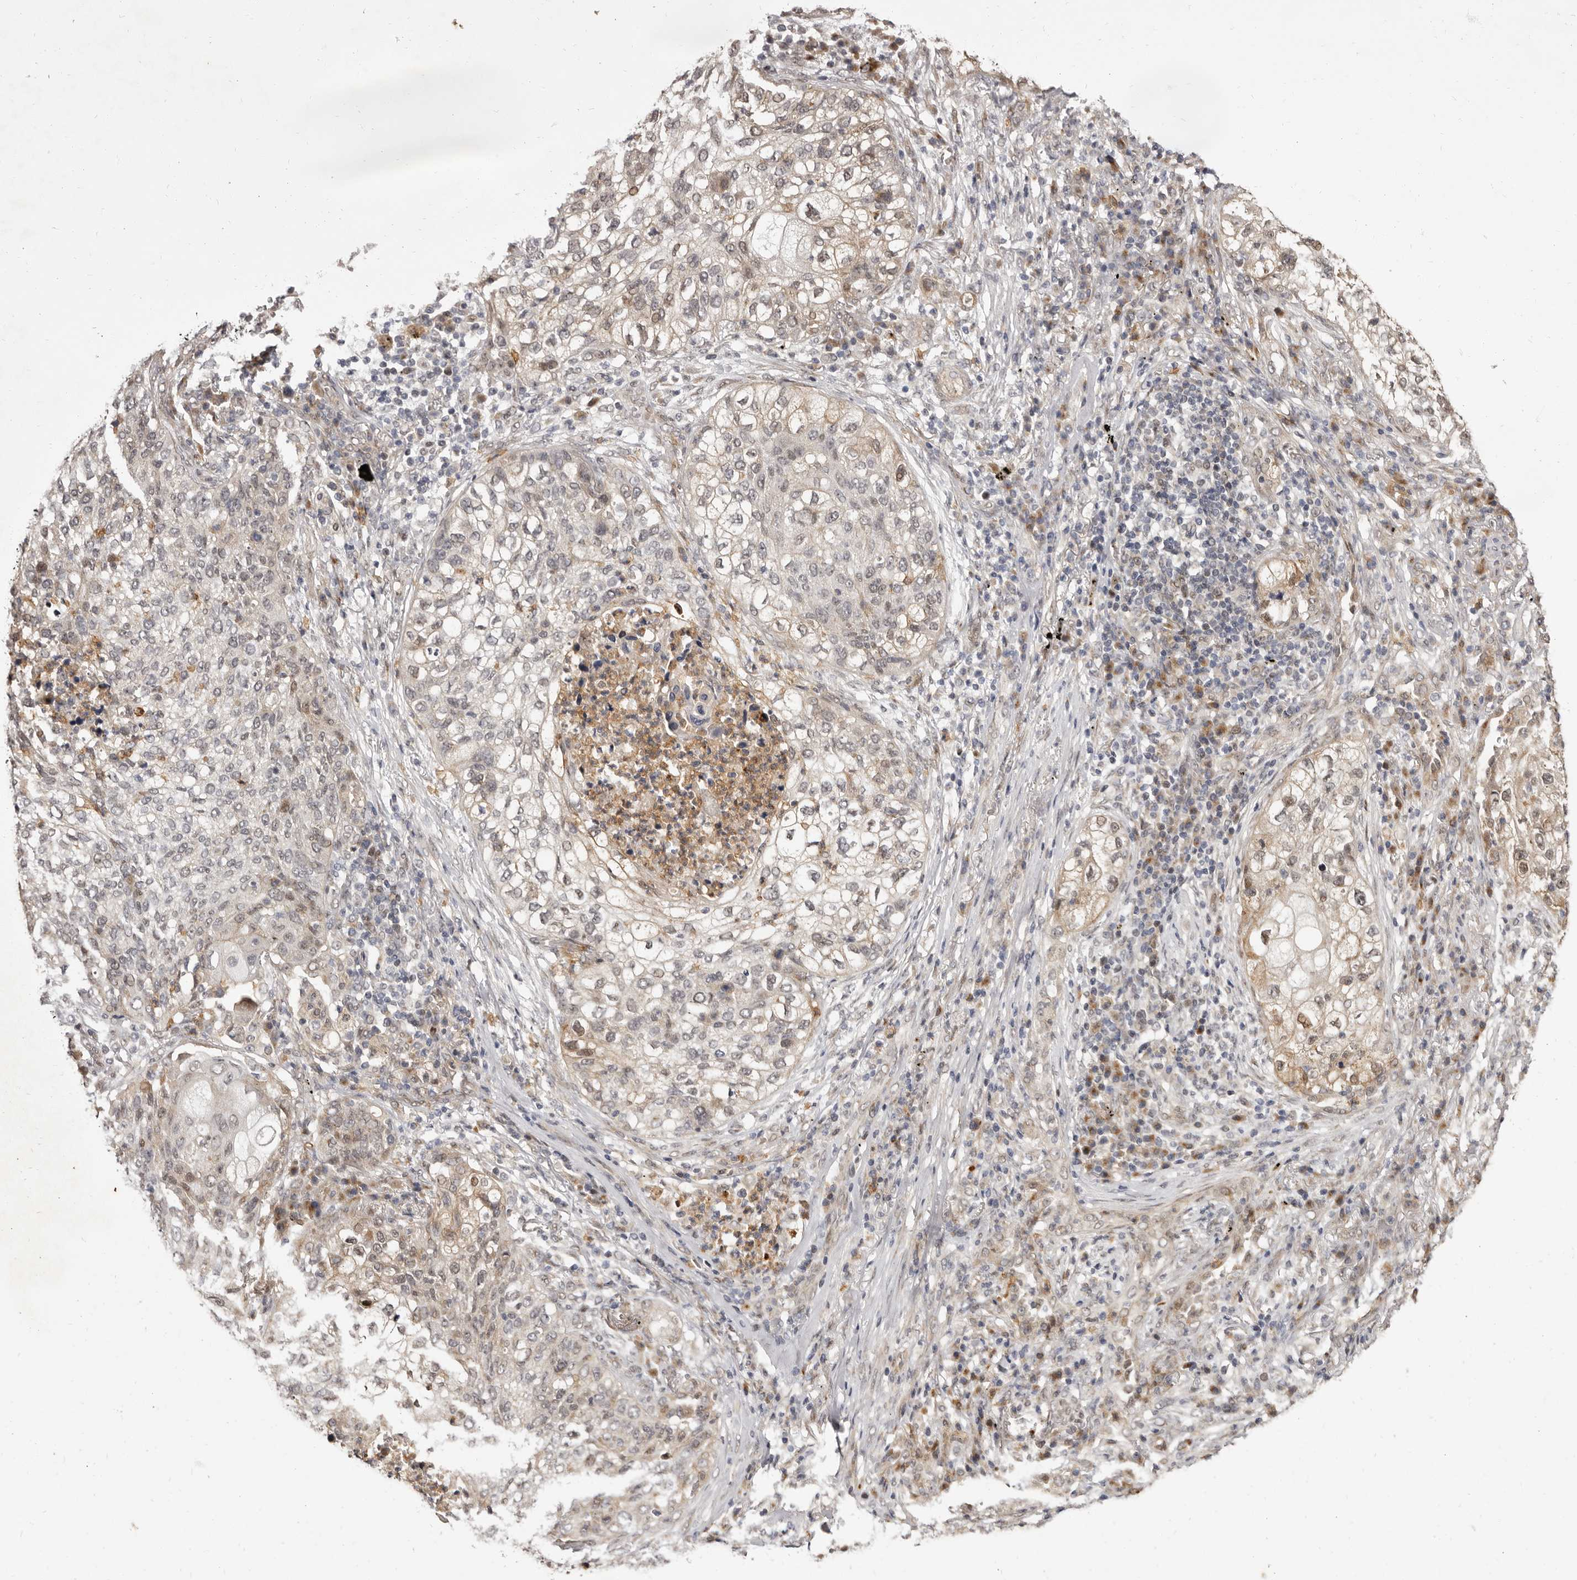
{"staining": {"intensity": "moderate", "quantity": "<25%", "location": "cytoplasmic/membranous,nuclear"}, "tissue": "lung cancer", "cell_type": "Tumor cells", "image_type": "cancer", "snomed": [{"axis": "morphology", "description": "Squamous cell carcinoma, NOS"}, {"axis": "topography", "description": "Lung"}], "caption": "Immunohistochemical staining of lung squamous cell carcinoma shows low levels of moderate cytoplasmic/membranous and nuclear expression in approximately <25% of tumor cells.", "gene": "ZNF326", "patient": {"sex": "female", "age": 63}}